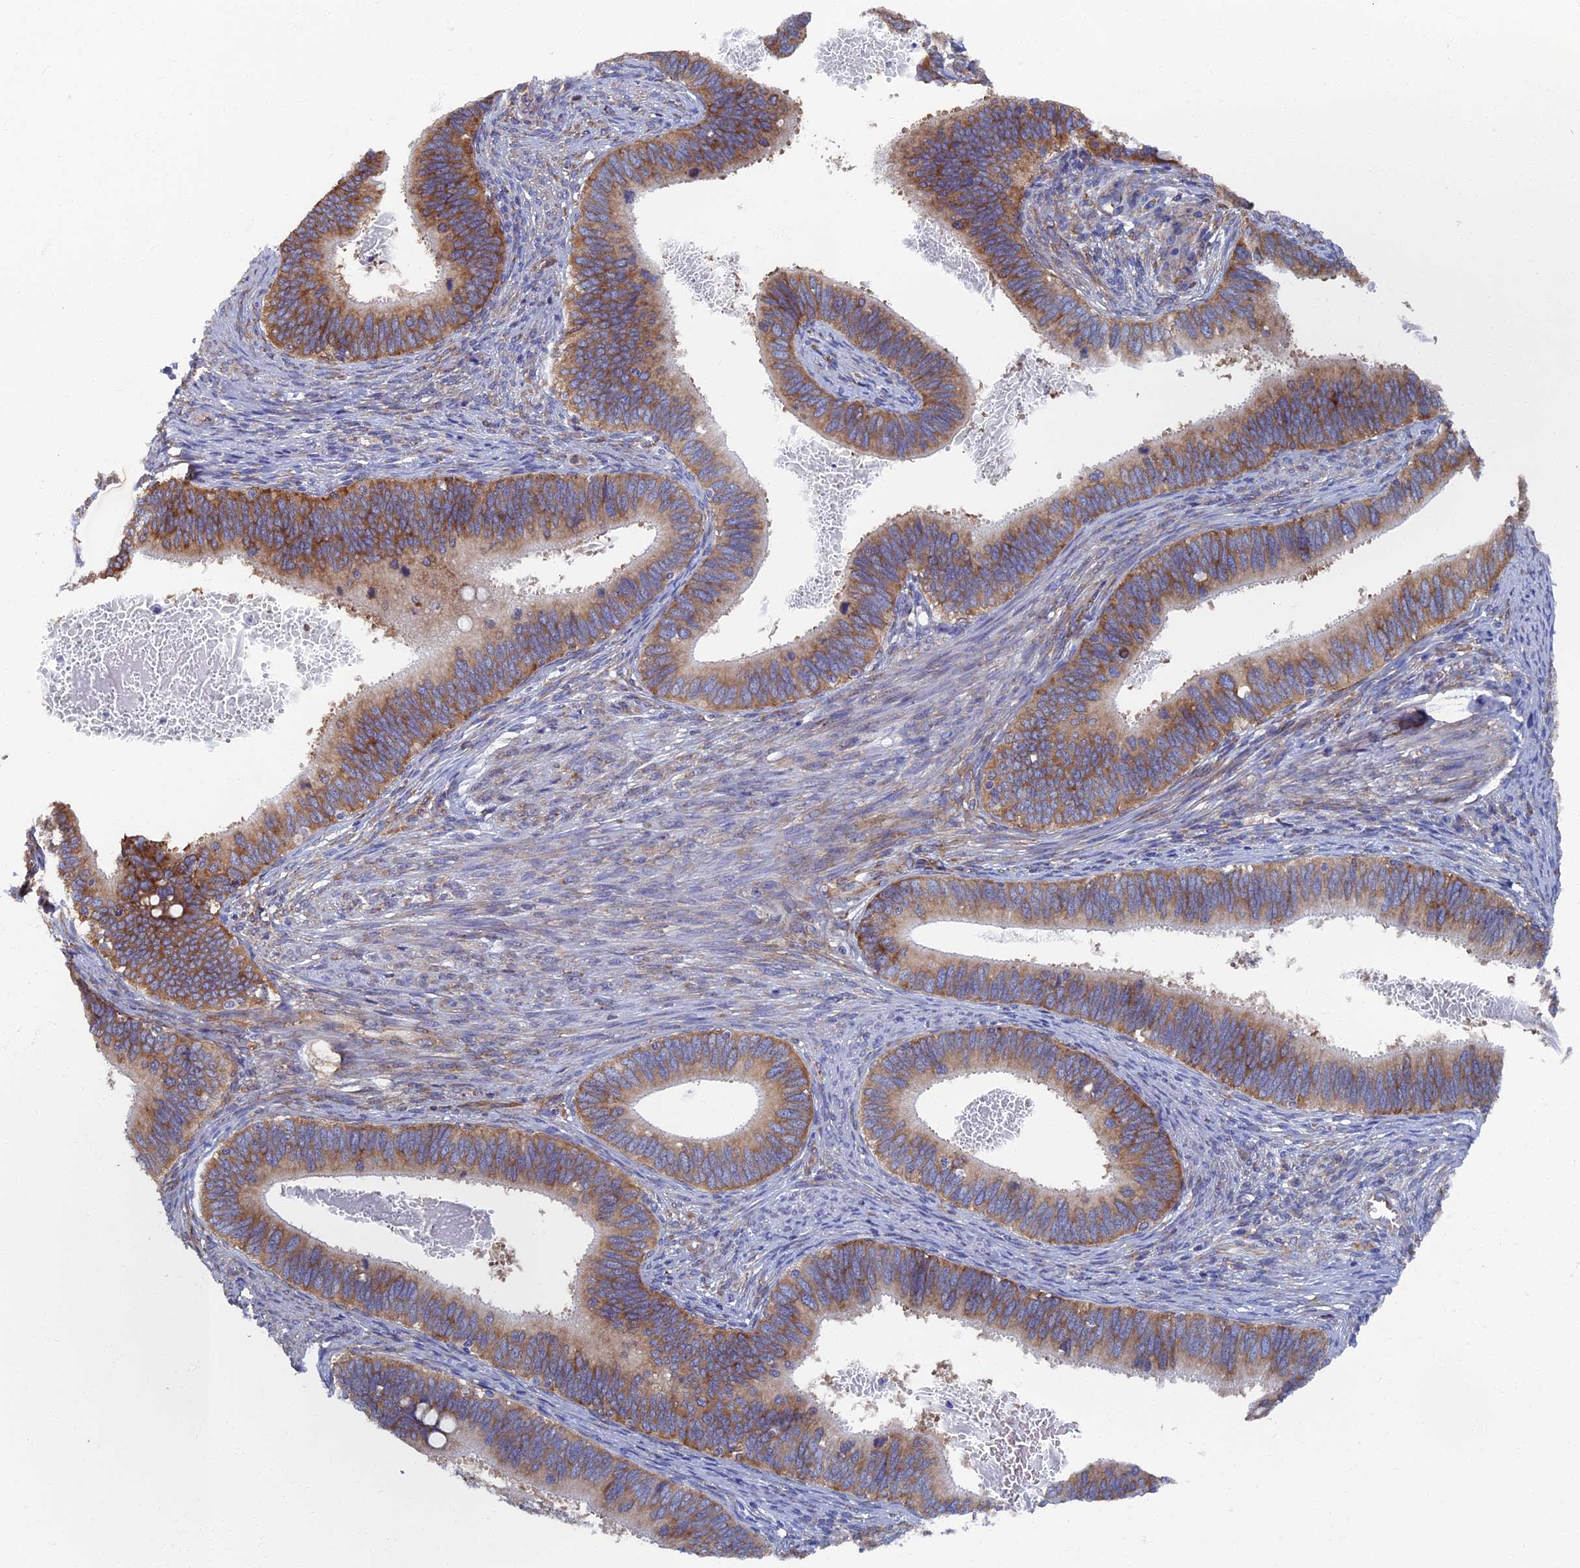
{"staining": {"intensity": "moderate", "quantity": ">75%", "location": "cytoplasmic/membranous"}, "tissue": "cervical cancer", "cell_type": "Tumor cells", "image_type": "cancer", "snomed": [{"axis": "morphology", "description": "Adenocarcinoma, NOS"}, {"axis": "topography", "description": "Cervix"}], "caption": "Immunohistochemistry (DAB (3,3'-diaminobenzidine)) staining of cervical cancer shows moderate cytoplasmic/membranous protein expression in about >75% of tumor cells.", "gene": "YBX1", "patient": {"sex": "female", "age": 42}}